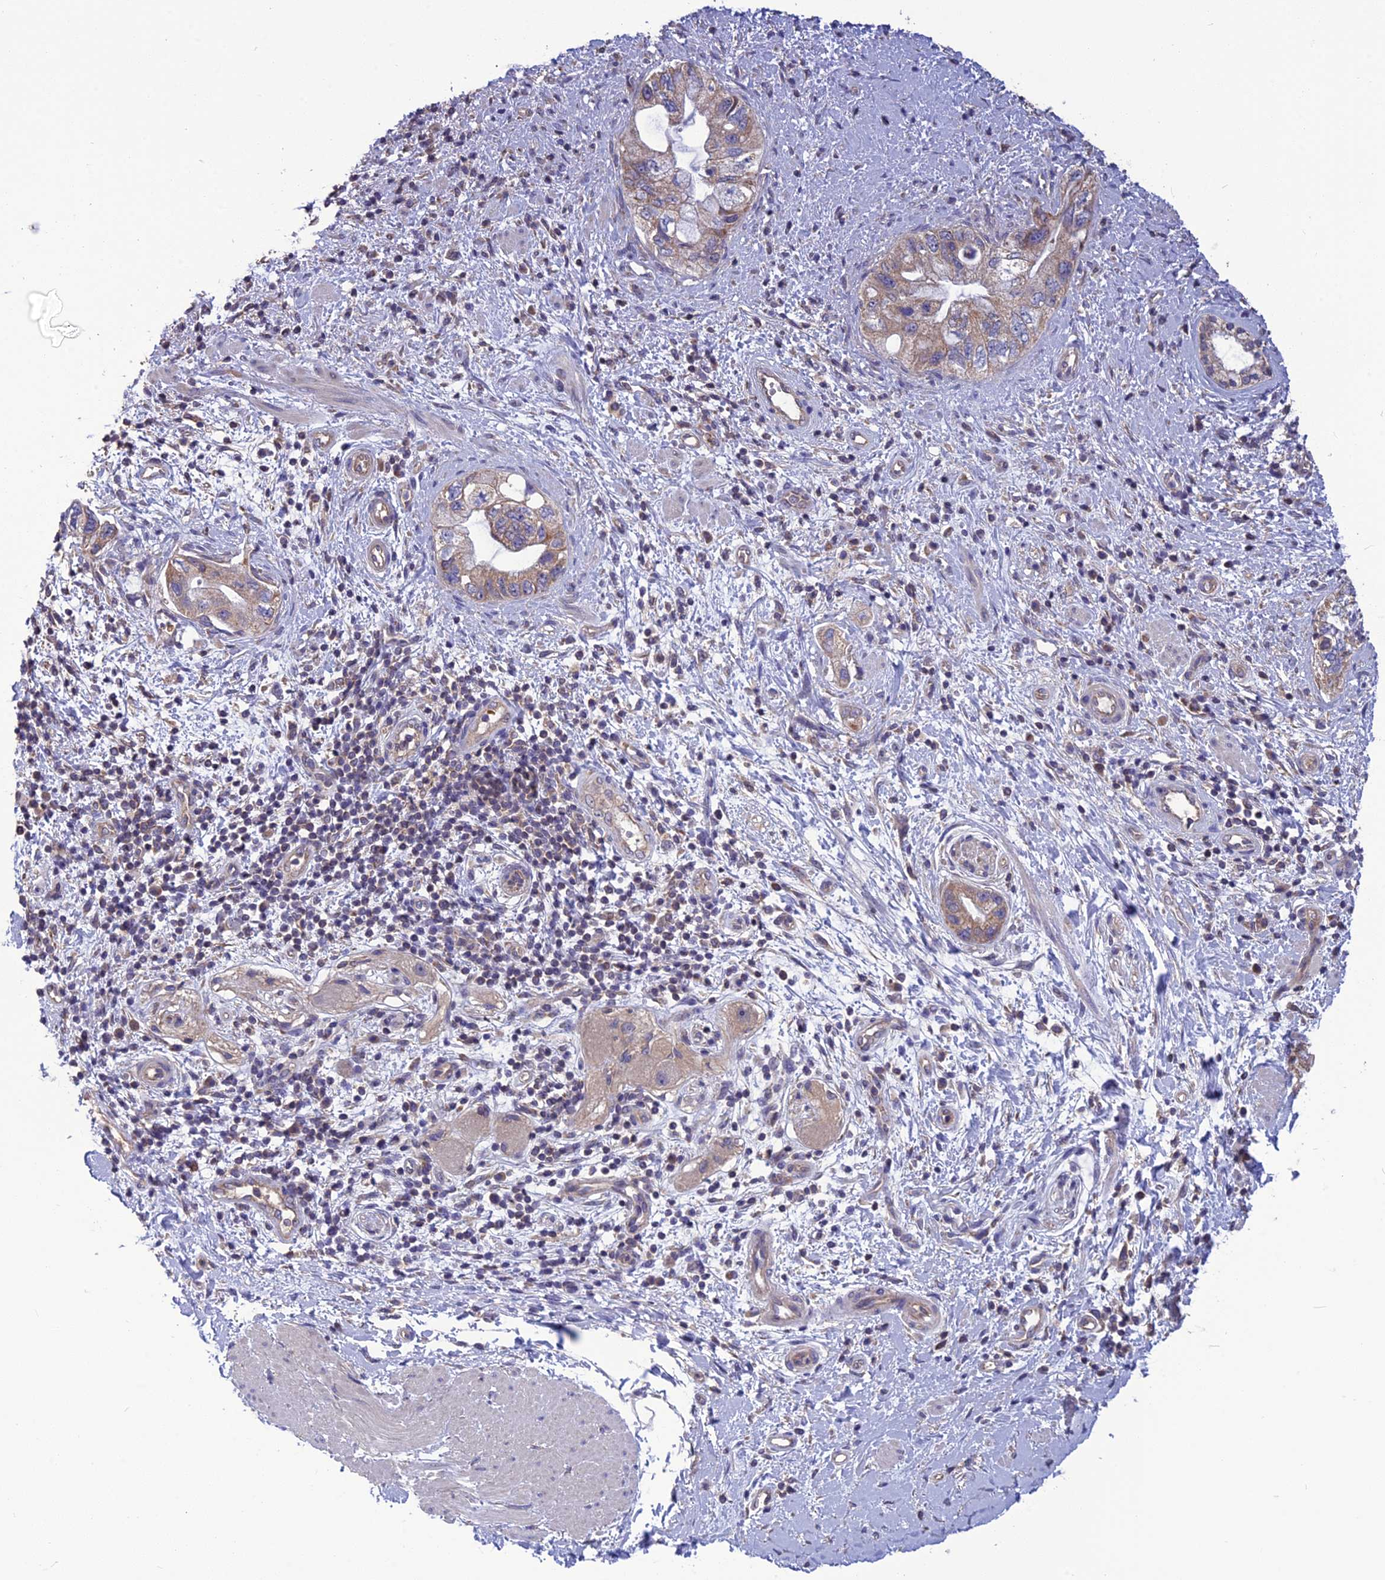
{"staining": {"intensity": "weak", "quantity": "<25%", "location": "cytoplasmic/membranous"}, "tissue": "pancreatic cancer", "cell_type": "Tumor cells", "image_type": "cancer", "snomed": [{"axis": "morphology", "description": "Adenocarcinoma, NOS"}, {"axis": "topography", "description": "Pancreas"}], "caption": "The micrograph displays no staining of tumor cells in pancreatic cancer. (Brightfield microscopy of DAB (3,3'-diaminobenzidine) IHC at high magnification).", "gene": "PSMF1", "patient": {"sex": "female", "age": 73}}